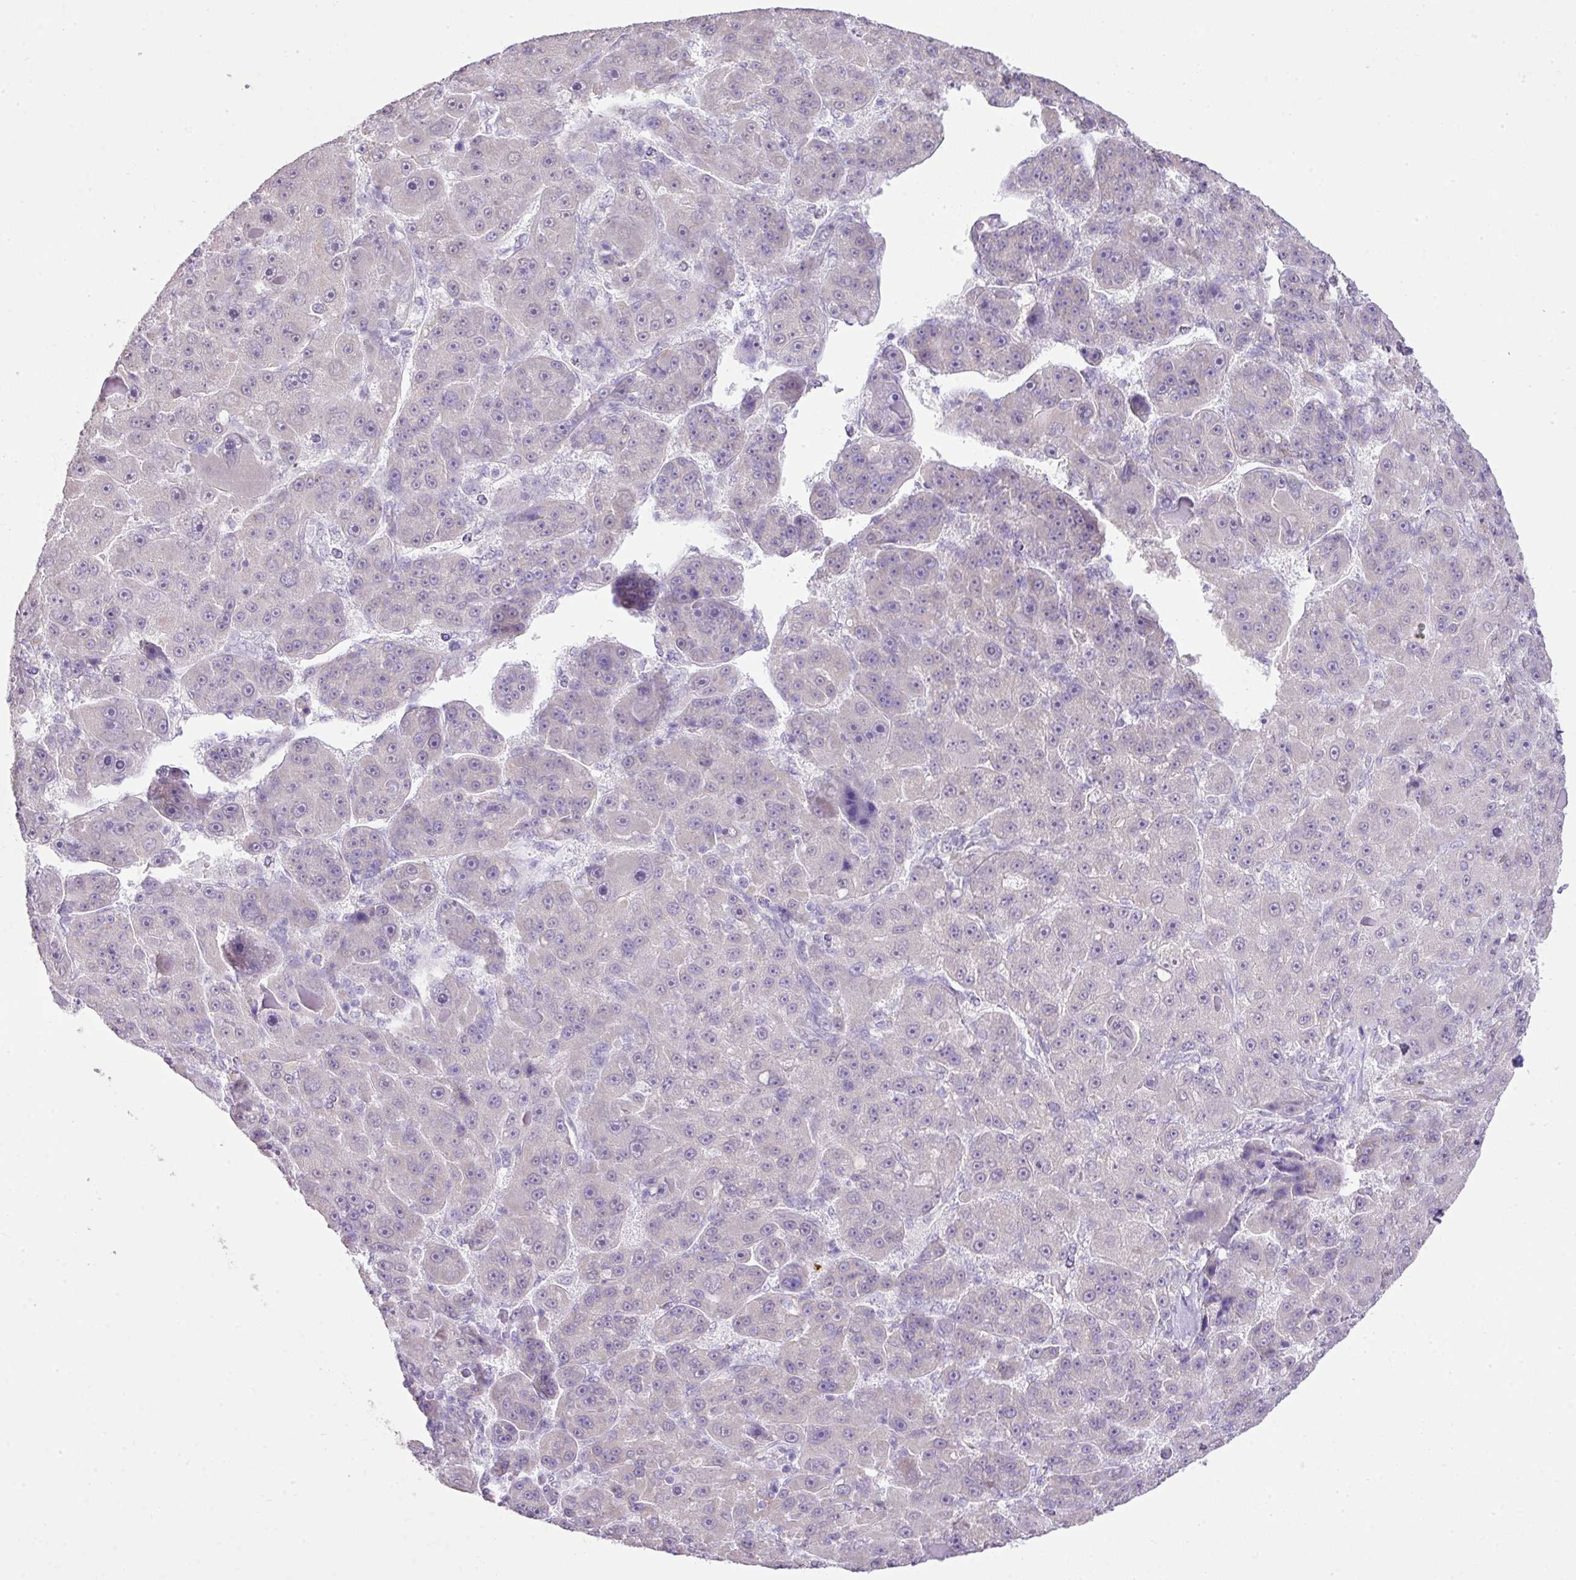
{"staining": {"intensity": "negative", "quantity": "none", "location": "none"}, "tissue": "liver cancer", "cell_type": "Tumor cells", "image_type": "cancer", "snomed": [{"axis": "morphology", "description": "Carcinoma, Hepatocellular, NOS"}, {"axis": "topography", "description": "Liver"}], "caption": "Human liver hepatocellular carcinoma stained for a protein using immunohistochemistry (IHC) displays no staining in tumor cells.", "gene": "DIP2A", "patient": {"sex": "male", "age": 76}}